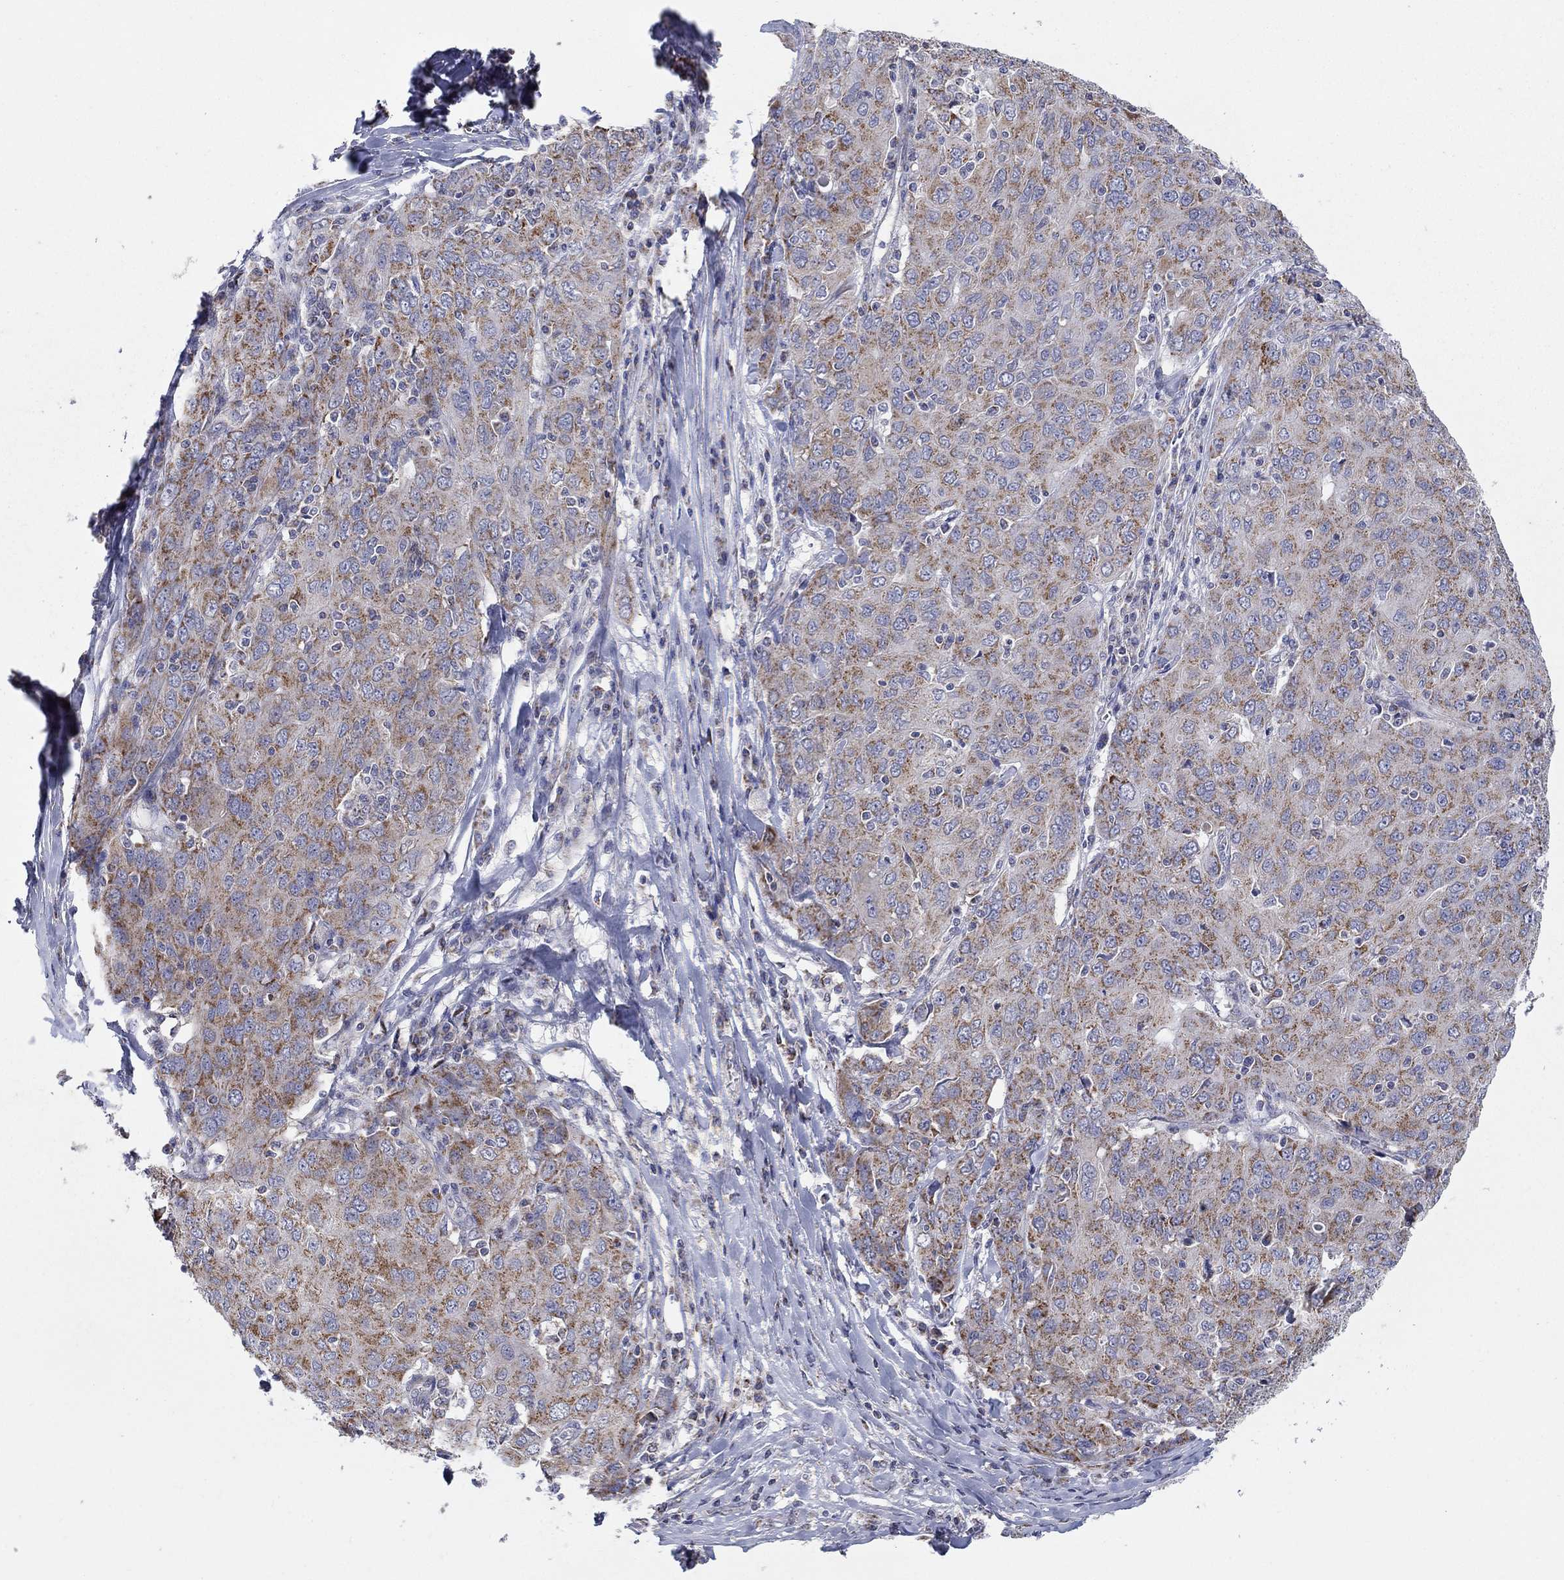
{"staining": {"intensity": "moderate", "quantity": ">75%", "location": "cytoplasmic/membranous"}, "tissue": "ovarian cancer", "cell_type": "Tumor cells", "image_type": "cancer", "snomed": [{"axis": "morphology", "description": "Carcinoma, endometroid"}, {"axis": "topography", "description": "Ovary"}], "caption": "A brown stain labels moderate cytoplasmic/membranous positivity of a protein in ovarian endometroid carcinoma tumor cells.", "gene": "HPS5", "patient": {"sex": "female", "age": 50}}